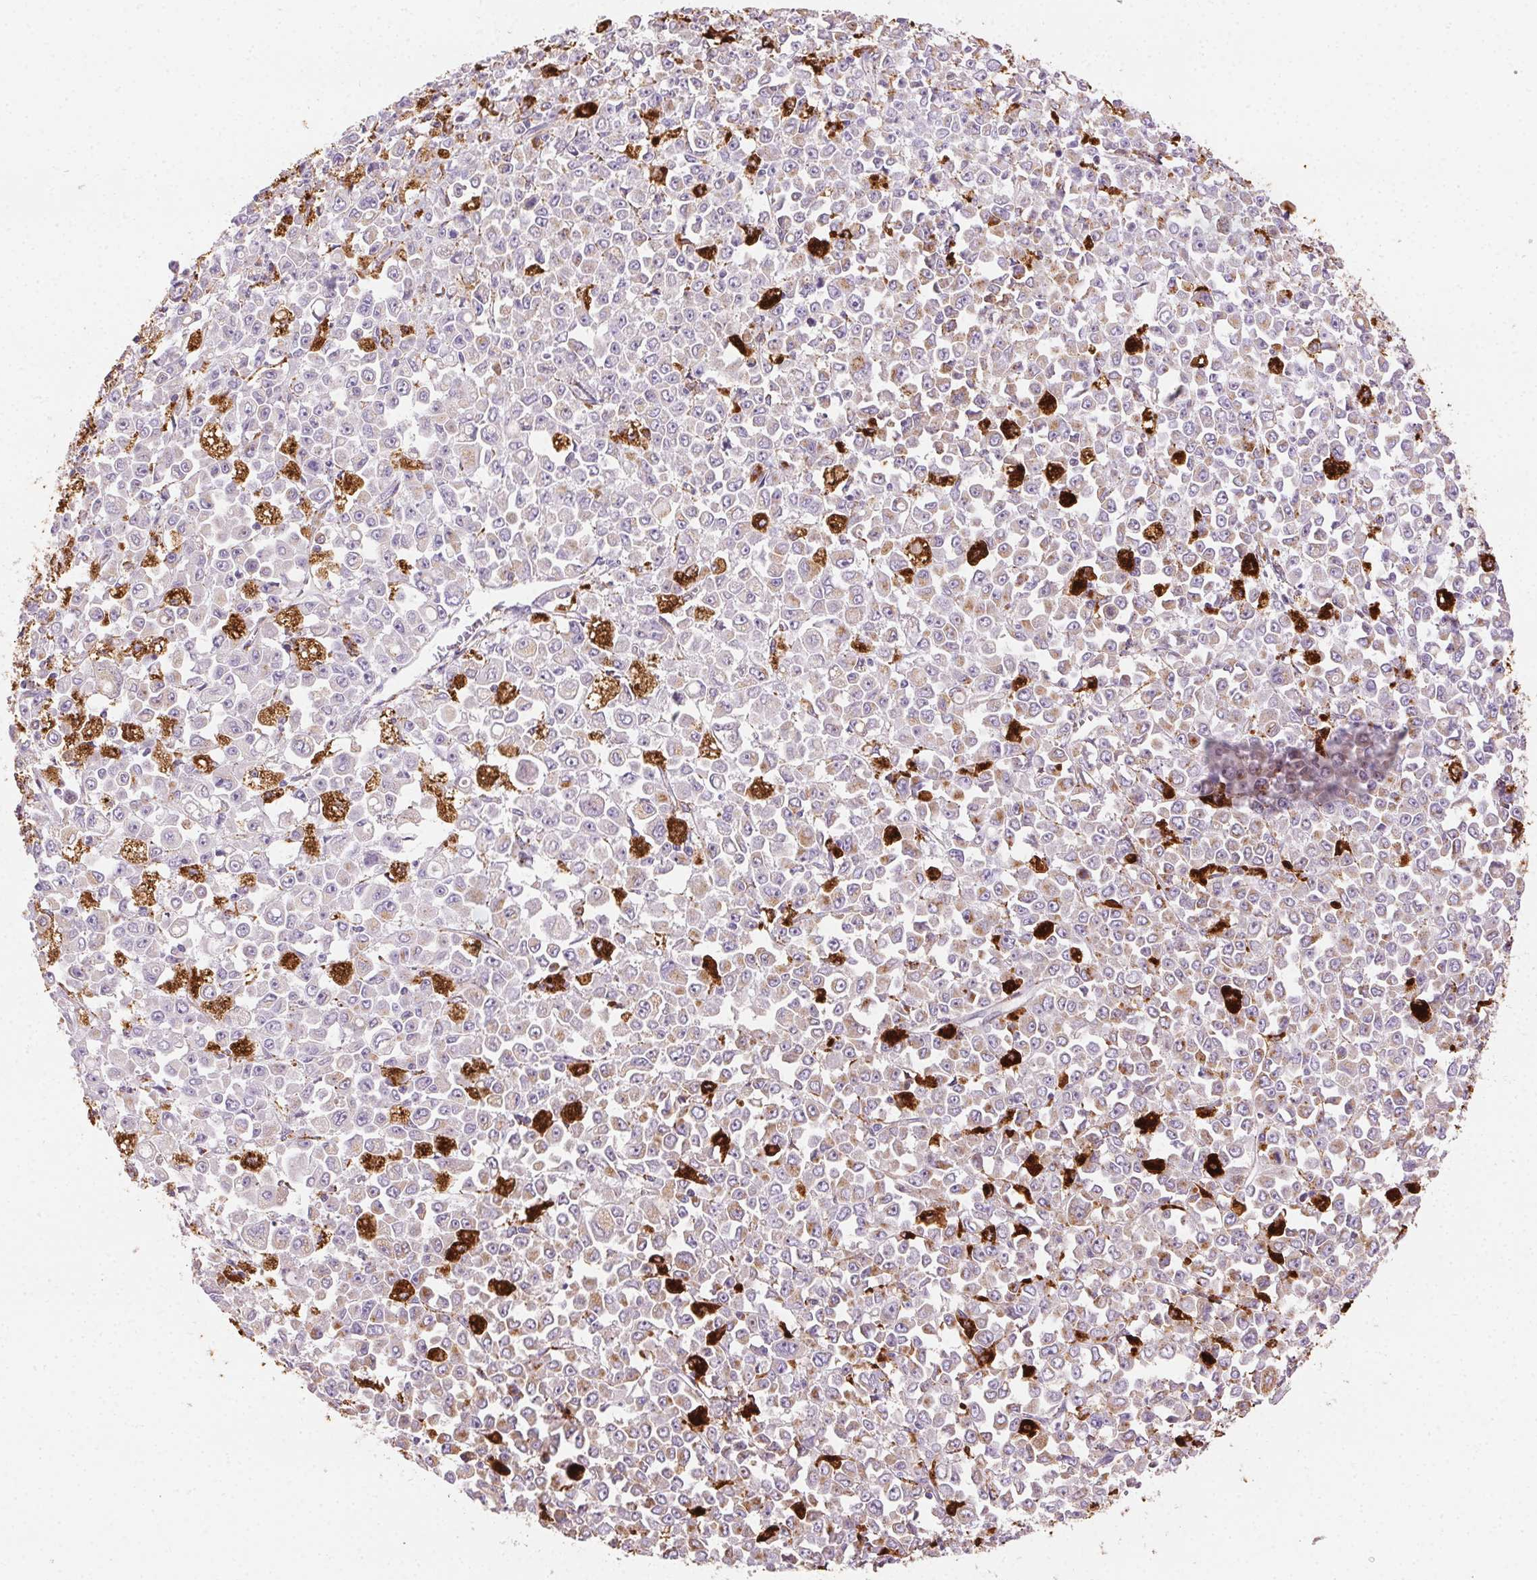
{"staining": {"intensity": "weak", "quantity": "<25%", "location": "cytoplasmic/membranous"}, "tissue": "stomach cancer", "cell_type": "Tumor cells", "image_type": "cancer", "snomed": [{"axis": "morphology", "description": "Adenocarcinoma, NOS"}, {"axis": "topography", "description": "Stomach, upper"}], "caption": "Tumor cells show no significant protein expression in stomach cancer (adenocarcinoma).", "gene": "SCPEP1", "patient": {"sex": "male", "age": 70}}